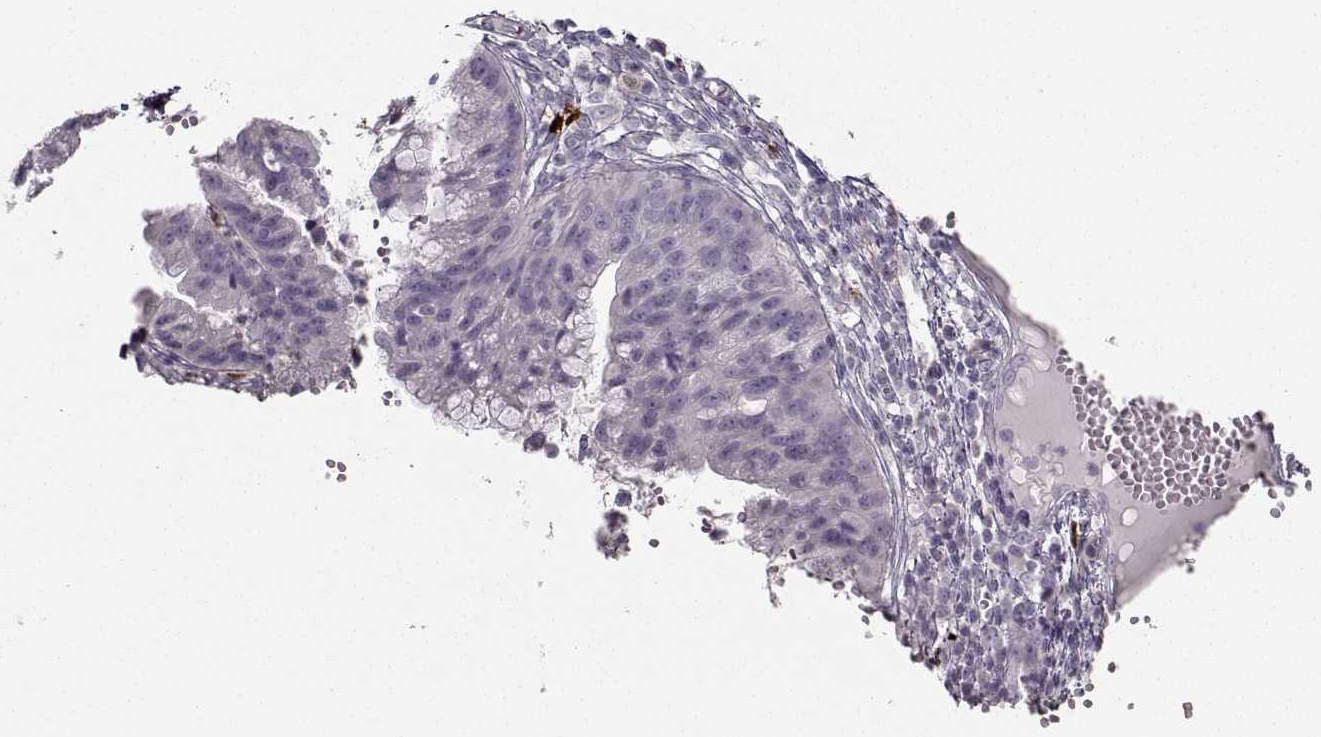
{"staining": {"intensity": "negative", "quantity": "none", "location": "none"}, "tissue": "cervical cancer", "cell_type": "Tumor cells", "image_type": "cancer", "snomed": [{"axis": "morphology", "description": "Adenocarcinoma, NOS"}, {"axis": "topography", "description": "Cervix"}], "caption": "Image shows no significant protein expression in tumor cells of cervical cancer (adenocarcinoma).", "gene": "S100B", "patient": {"sex": "female", "age": 34}}